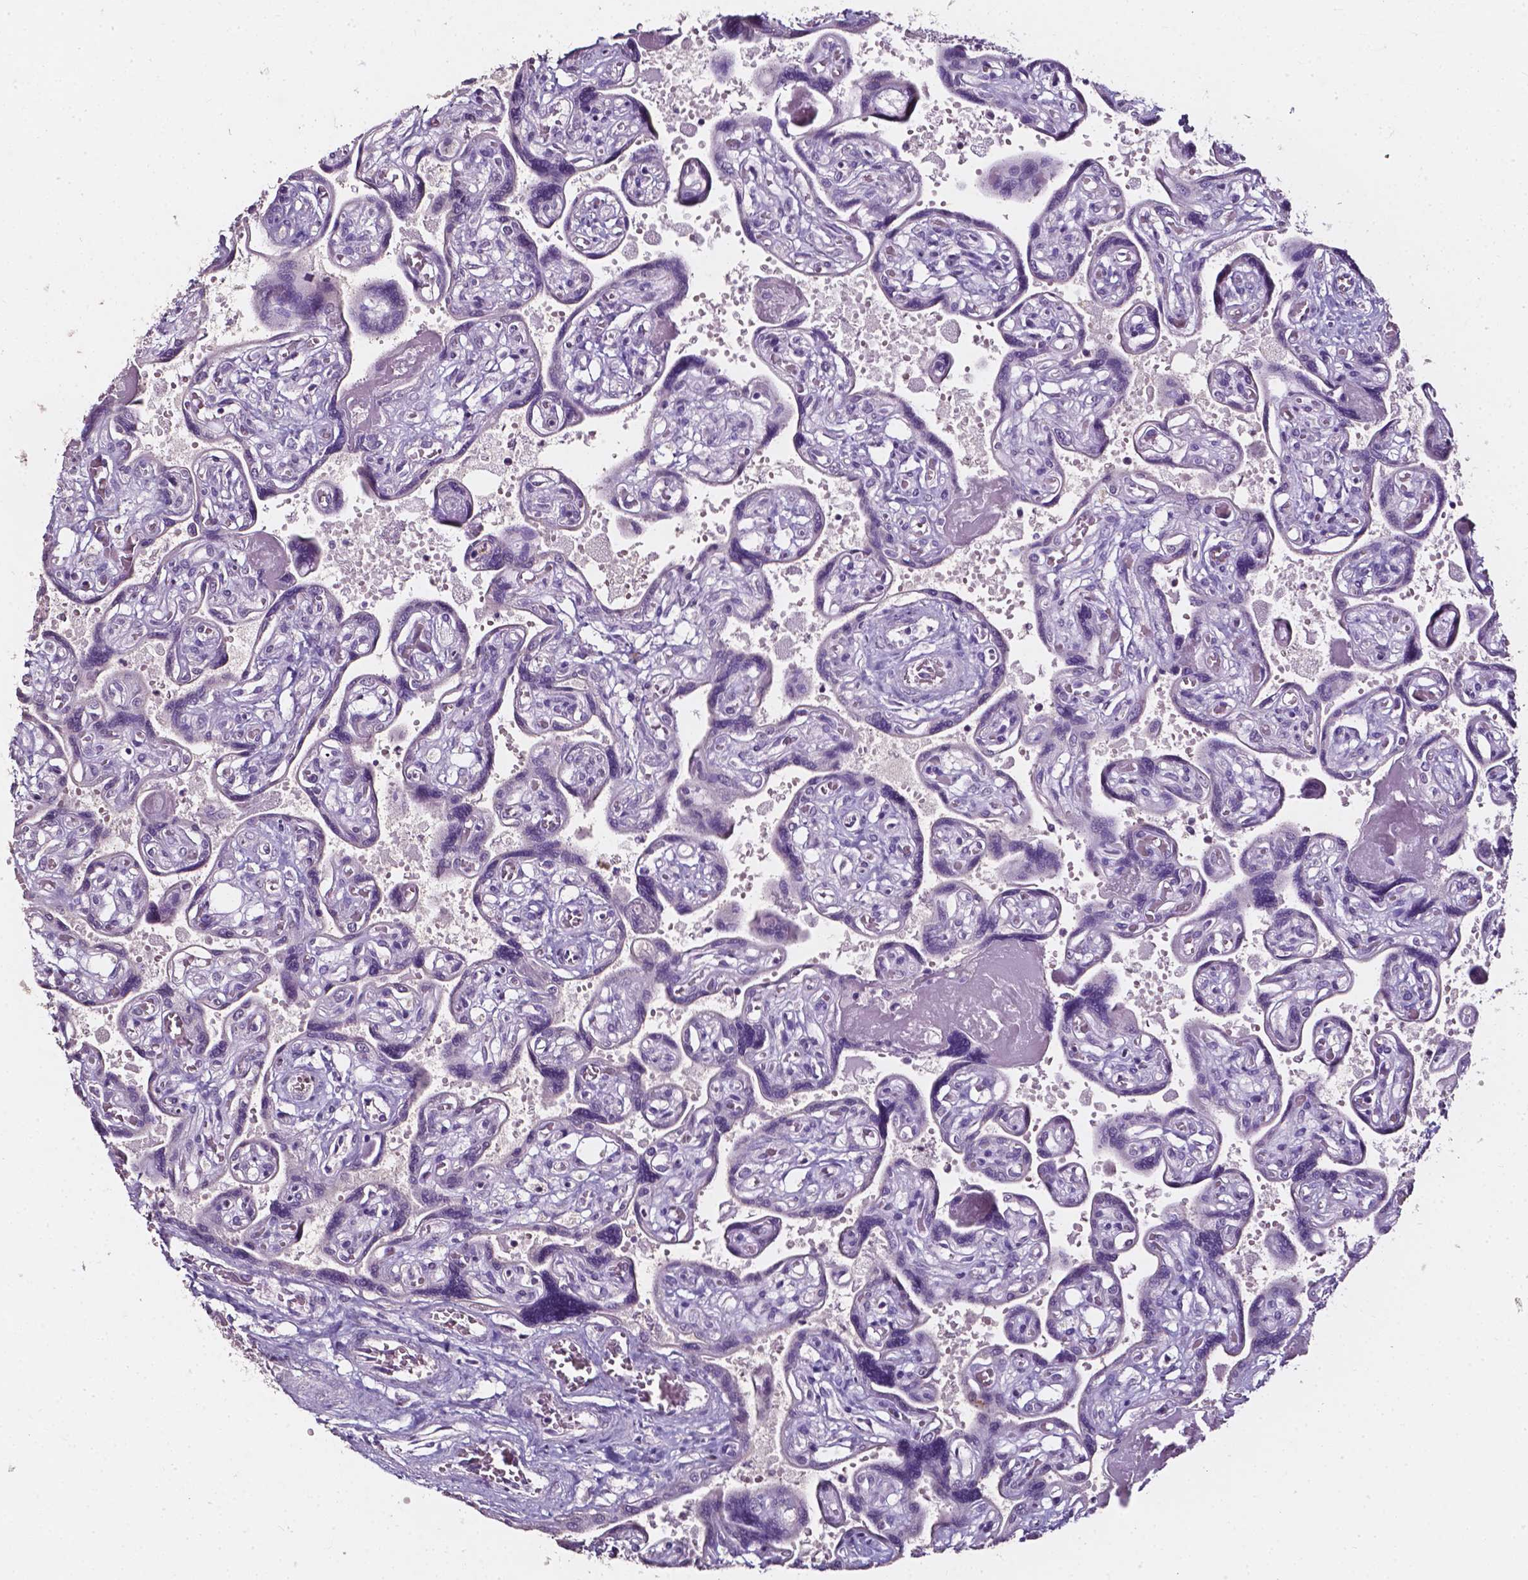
{"staining": {"intensity": "negative", "quantity": "none", "location": "none"}, "tissue": "placenta", "cell_type": "Decidual cells", "image_type": "normal", "snomed": [{"axis": "morphology", "description": "Normal tissue, NOS"}, {"axis": "topography", "description": "Placenta"}], "caption": "The image shows no significant expression in decidual cells of placenta. The staining was performed using DAB to visualize the protein expression in brown, while the nuclei were stained in blue with hematoxylin (Magnification: 20x).", "gene": "AKR1B10", "patient": {"sex": "female", "age": 32}}